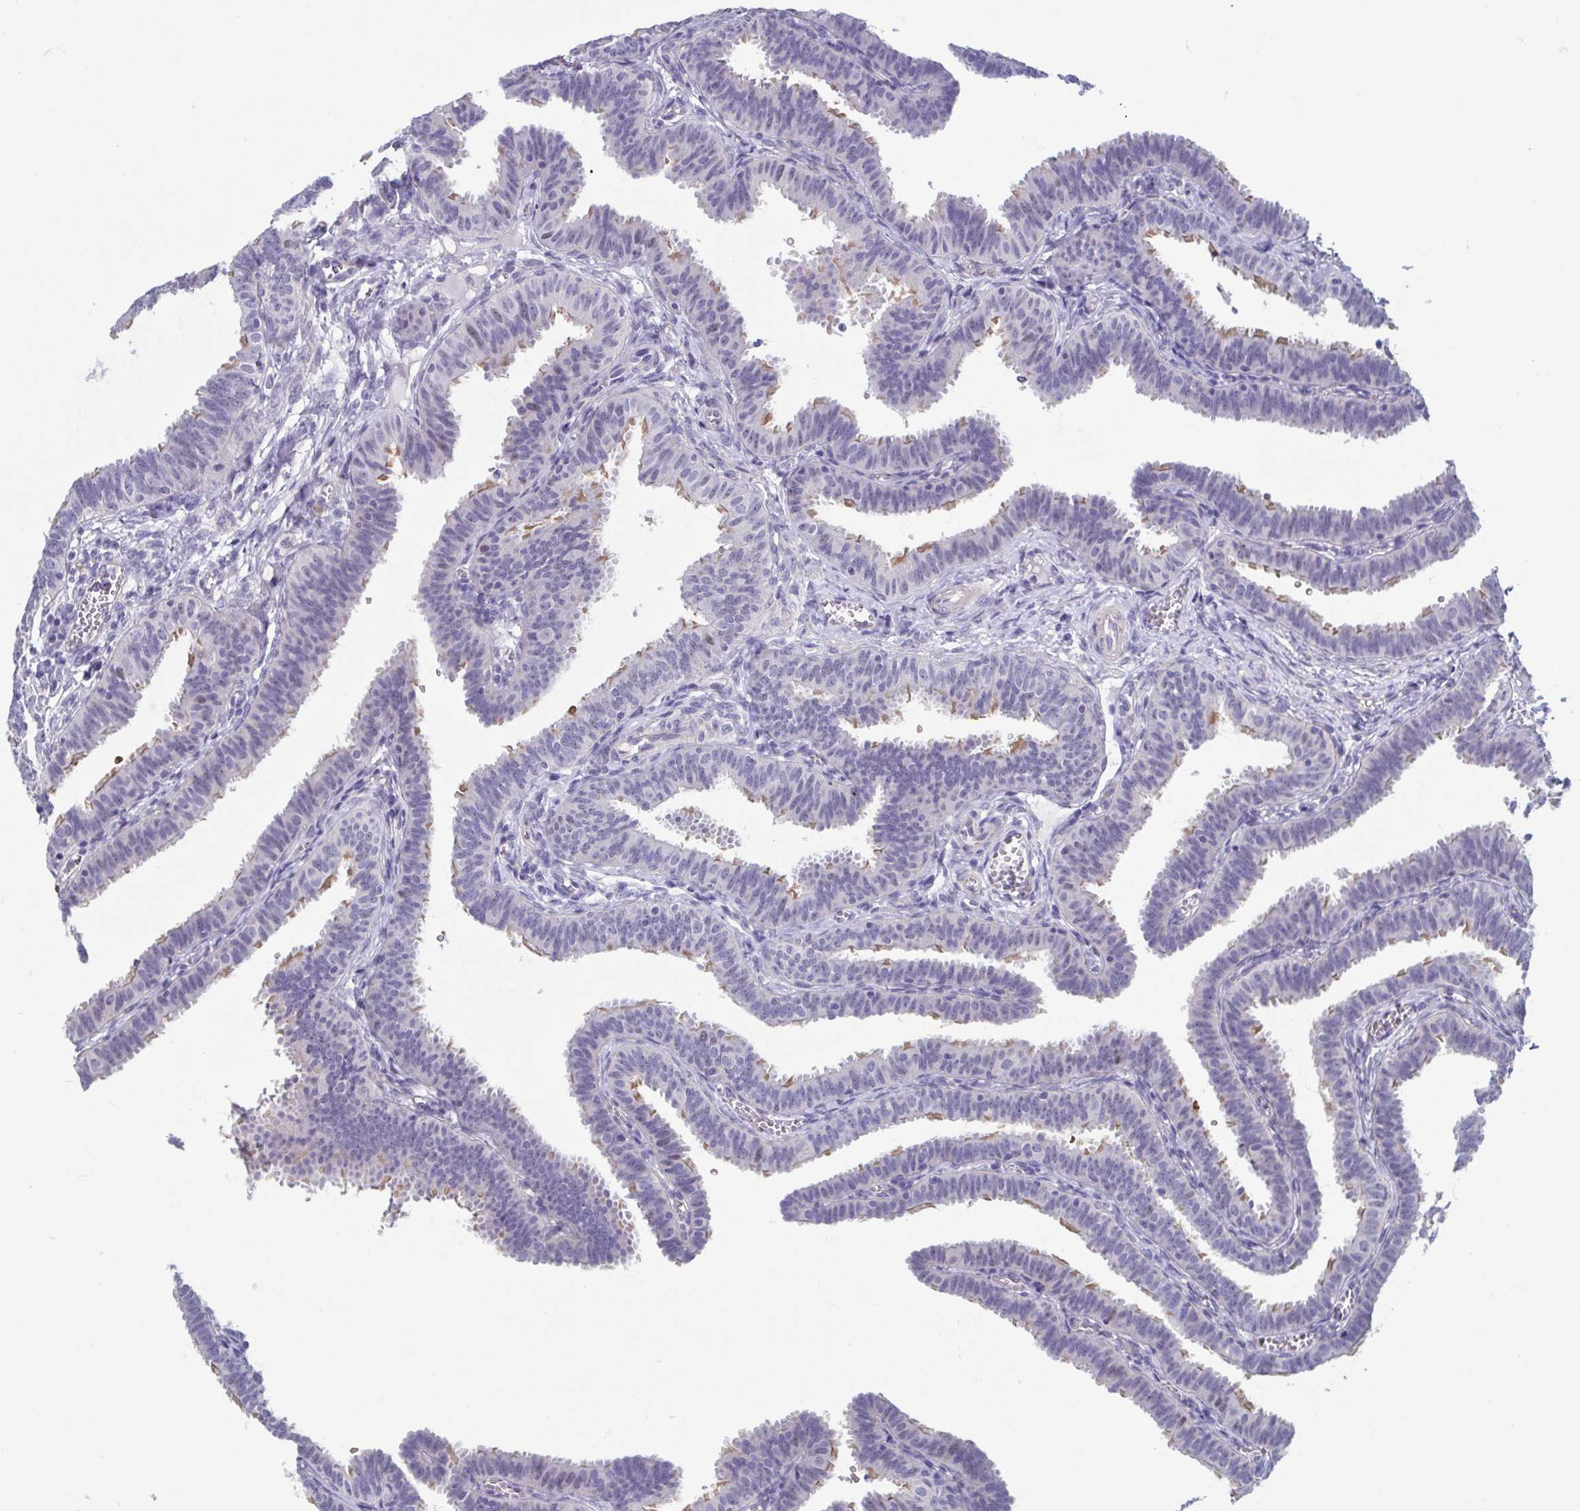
{"staining": {"intensity": "moderate", "quantity": "<25%", "location": "cytoplasmic/membranous"}, "tissue": "fallopian tube", "cell_type": "Glandular cells", "image_type": "normal", "snomed": [{"axis": "morphology", "description": "Normal tissue, NOS"}, {"axis": "topography", "description": "Fallopian tube"}], "caption": "A high-resolution histopathology image shows IHC staining of unremarkable fallopian tube, which exhibits moderate cytoplasmic/membranous expression in about <25% of glandular cells. The protein is shown in brown color, while the nuclei are stained blue.", "gene": "MORC4", "patient": {"sex": "female", "age": 25}}